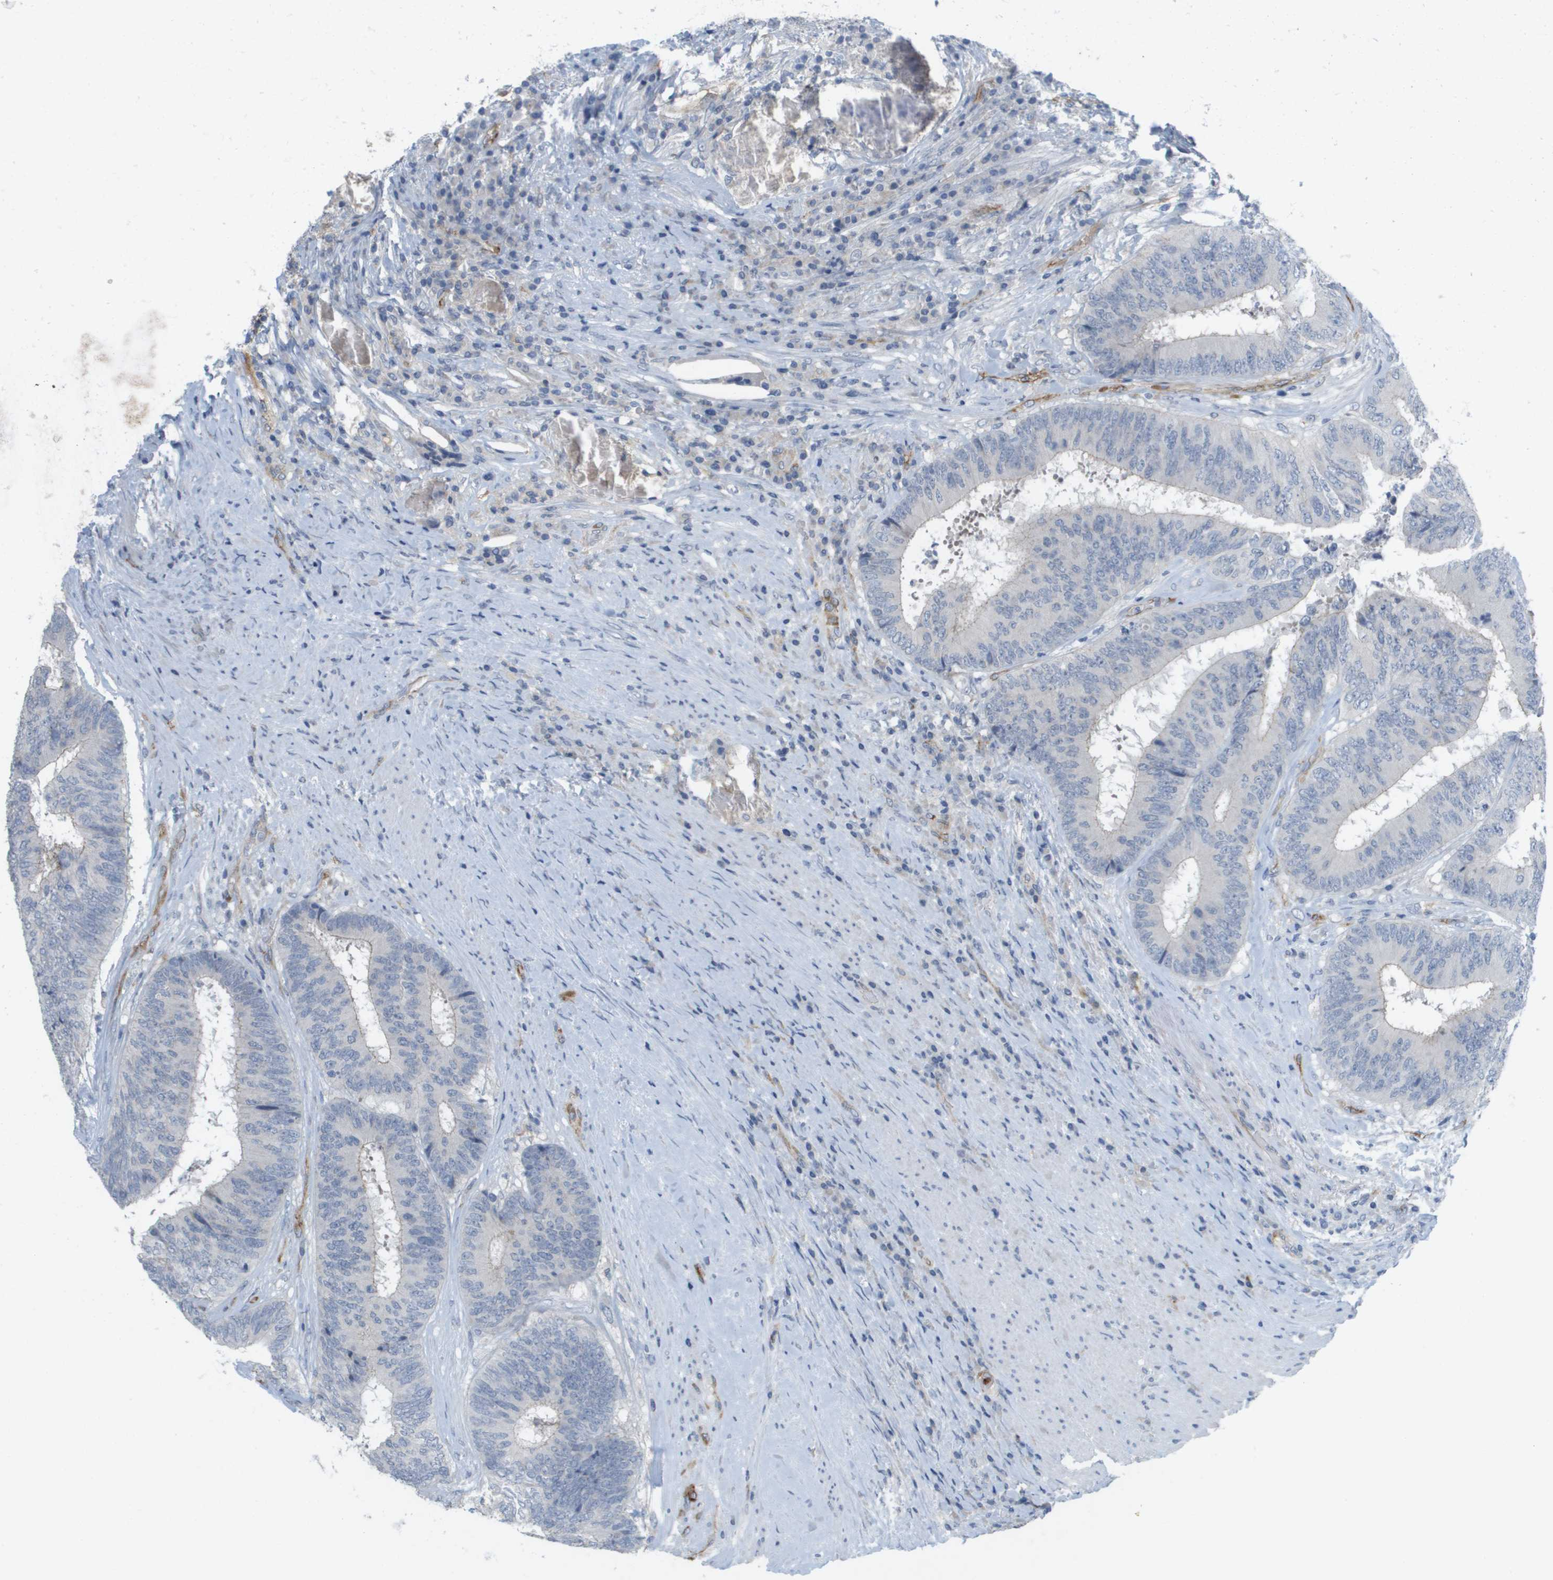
{"staining": {"intensity": "negative", "quantity": "none", "location": "none"}, "tissue": "colorectal cancer", "cell_type": "Tumor cells", "image_type": "cancer", "snomed": [{"axis": "morphology", "description": "Adenocarcinoma, NOS"}, {"axis": "topography", "description": "Rectum"}], "caption": "A histopathology image of human colorectal cancer (adenocarcinoma) is negative for staining in tumor cells. The staining was performed using DAB to visualize the protein expression in brown, while the nuclei were stained in blue with hematoxylin (Magnification: 20x).", "gene": "ANGPT2", "patient": {"sex": "male", "age": 72}}